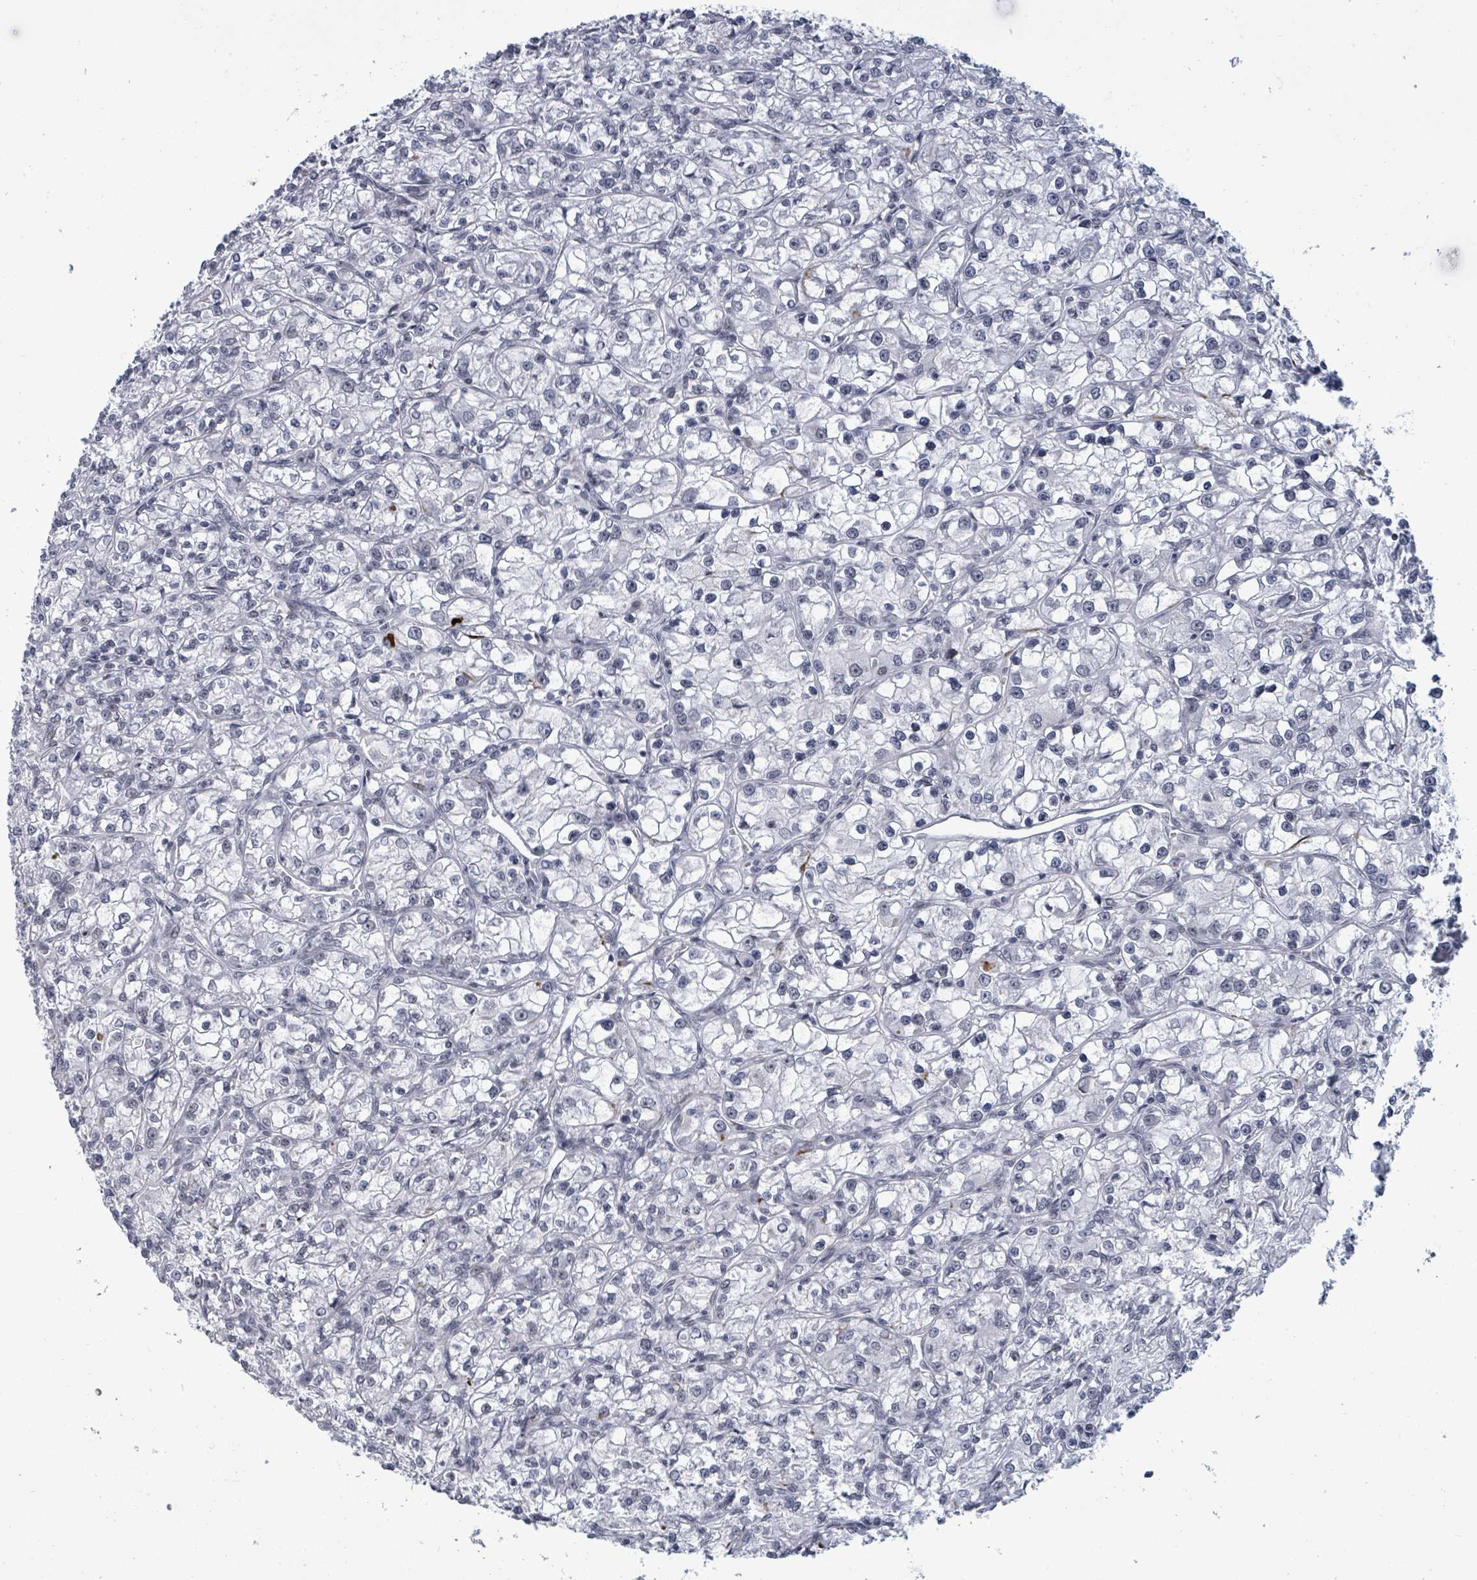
{"staining": {"intensity": "negative", "quantity": "none", "location": "none"}, "tissue": "renal cancer", "cell_type": "Tumor cells", "image_type": "cancer", "snomed": [{"axis": "morphology", "description": "Adenocarcinoma, NOS"}, {"axis": "topography", "description": "Kidney"}], "caption": "Tumor cells show no significant protein expression in renal adenocarcinoma.", "gene": "ERCC5", "patient": {"sex": "female", "age": 59}}